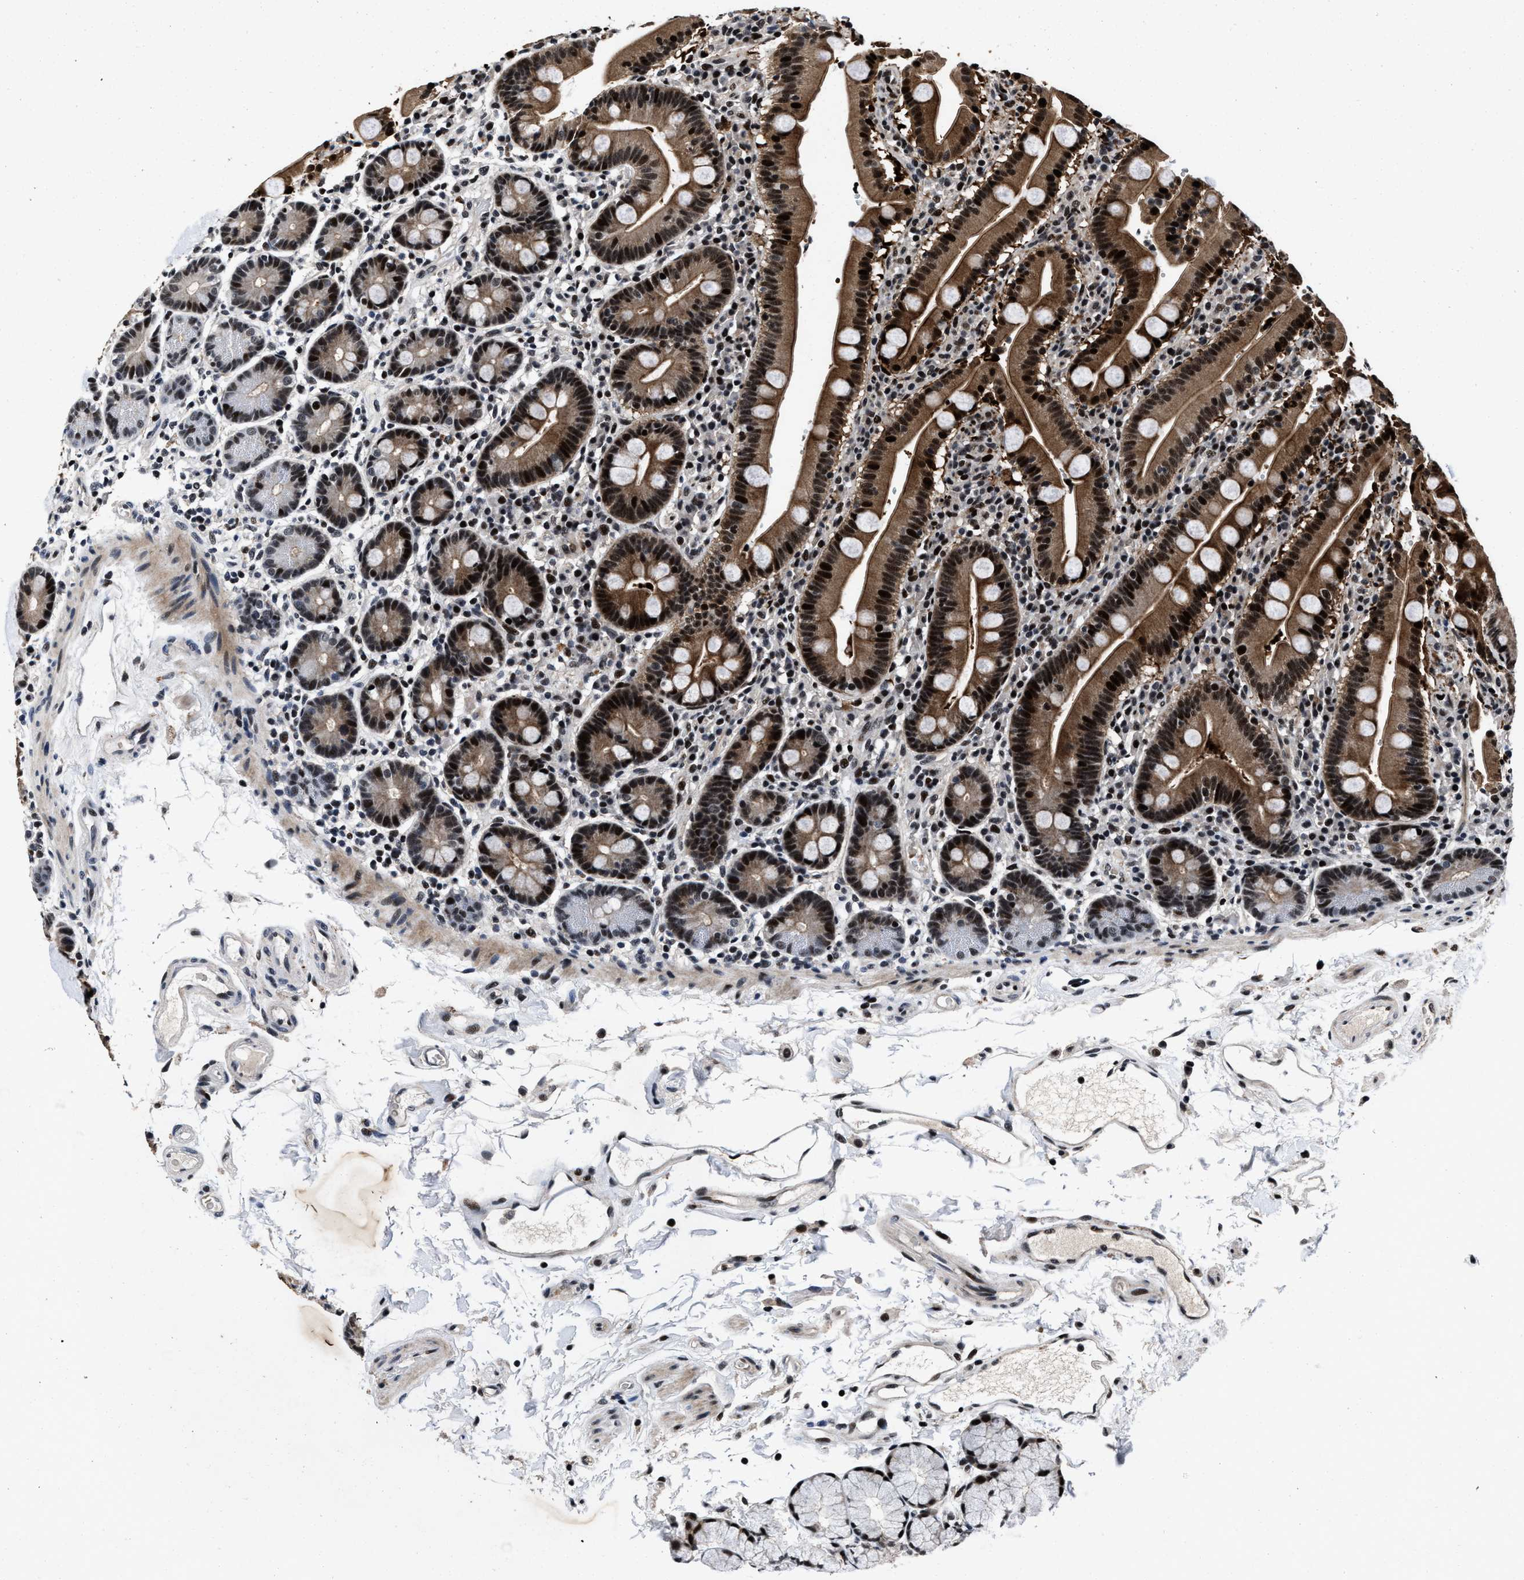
{"staining": {"intensity": "strong", "quantity": ">75%", "location": "cytoplasmic/membranous,nuclear"}, "tissue": "duodenum", "cell_type": "Glandular cells", "image_type": "normal", "snomed": [{"axis": "morphology", "description": "Normal tissue, NOS"}, {"axis": "topography", "description": "Small intestine, NOS"}], "caption": "Immunohistochemical staining of unremarkable human duodenum exhibits strong cytoplasmic/membranous,nuclear protein expression in about >75% of glandular cells. Using DAB (3,3'-diaminobenzidine) (brown) and hematoxylin (blue) stains, captured at high magnification using brightfield microscopy.", "gene": "ZNF233", "patient": {"sex": "female", "age": 71}}